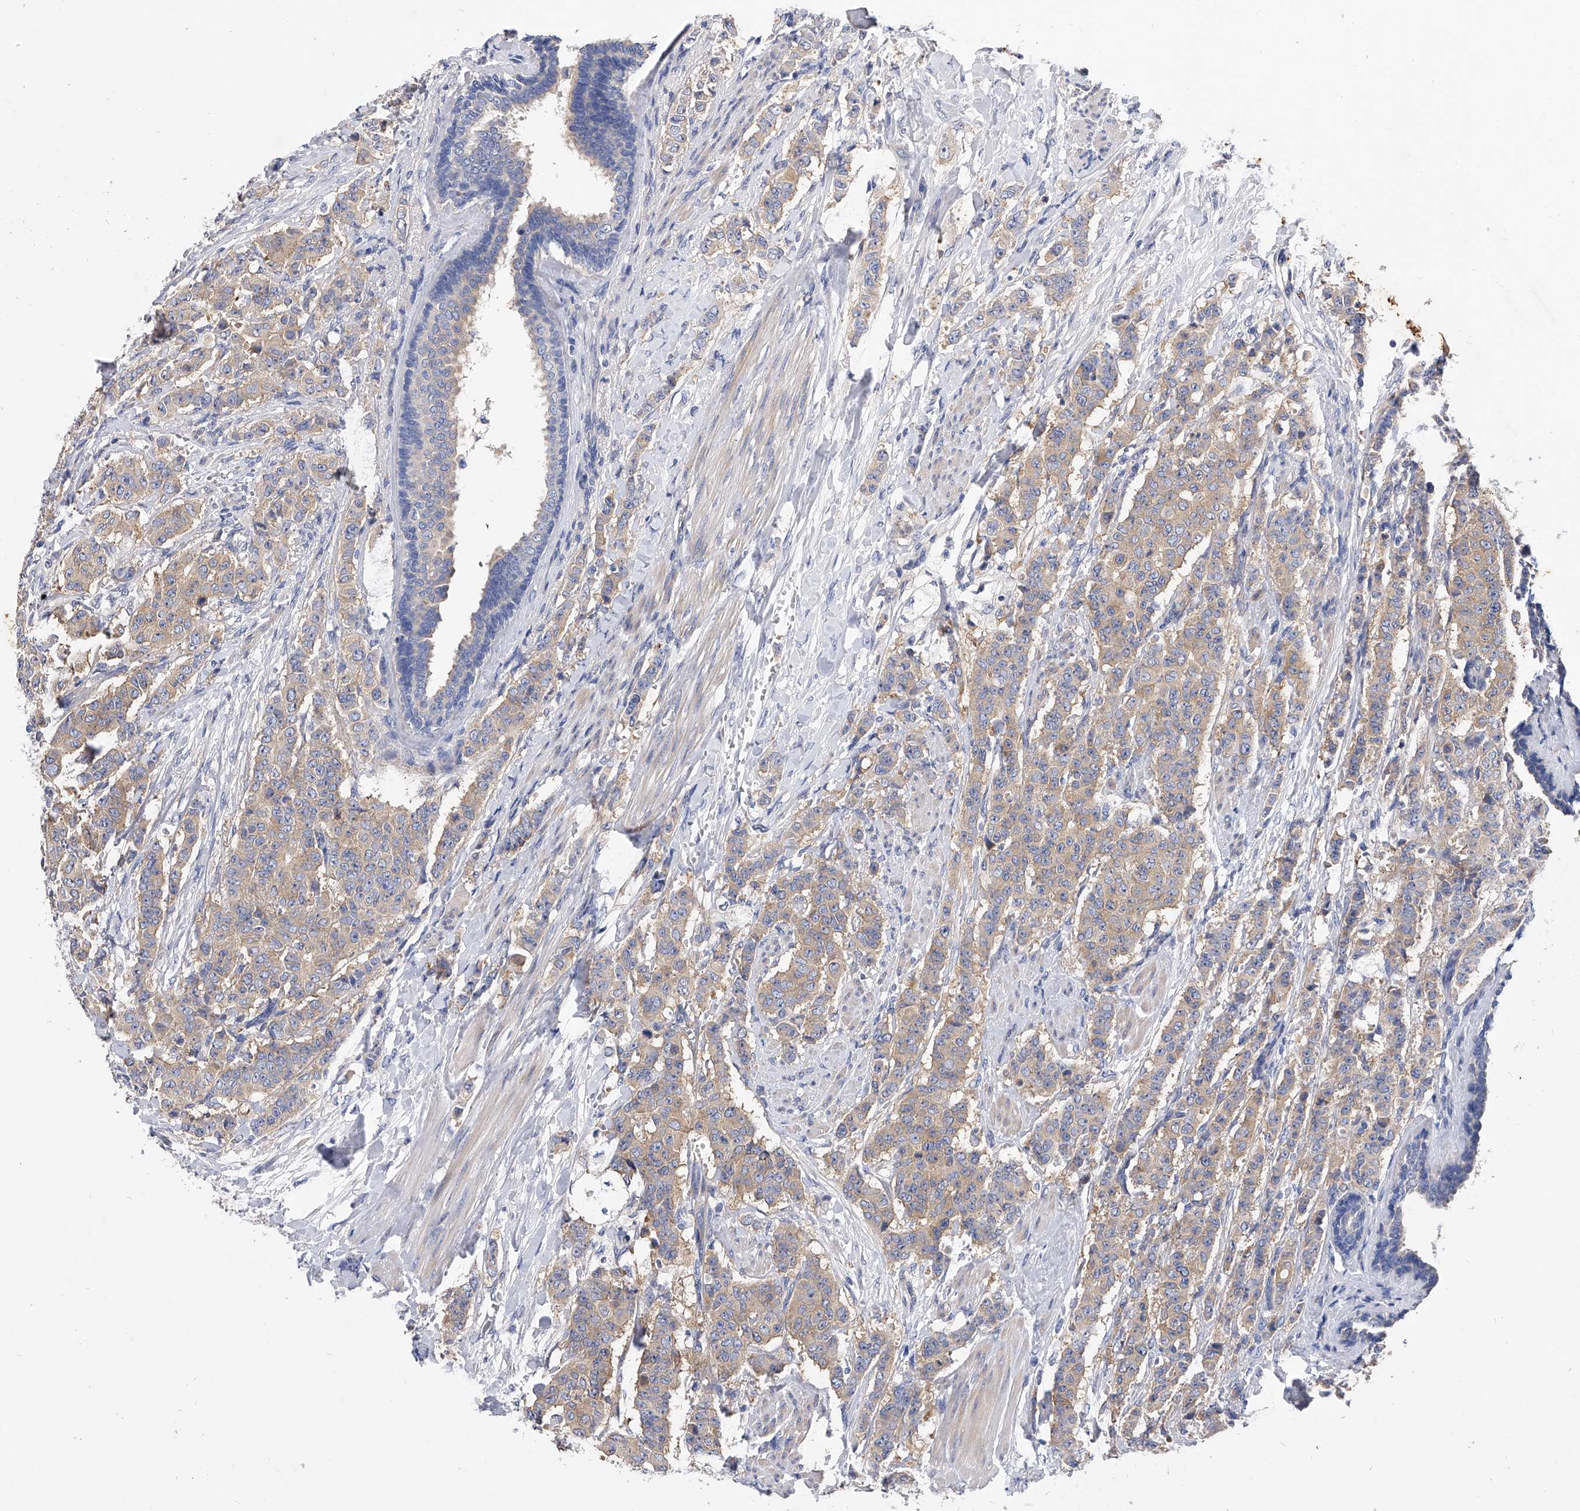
{"staining": {"intensity": "weak", "quantity": ">75%", "location": "cytoplasmic/membranous"}, "tissue": "breast cancer", "cell_type": "Tumor cells", "image_type": "cancer", "snomed": [{"axis": "morphology", "description": "Duct carcinoma"}, {"axis": "topography", "description": "Breast"}], "caption": "IHC photomicrograph of human breast invasive ductal carcinoma stained for a protein (brown), which exhibits low levels of weak cytoplasmic/membranous positivity in approximately >75% of tumor cells.", "gene": "PPP5C", "patient": {"sex": "female", "age": 40}}